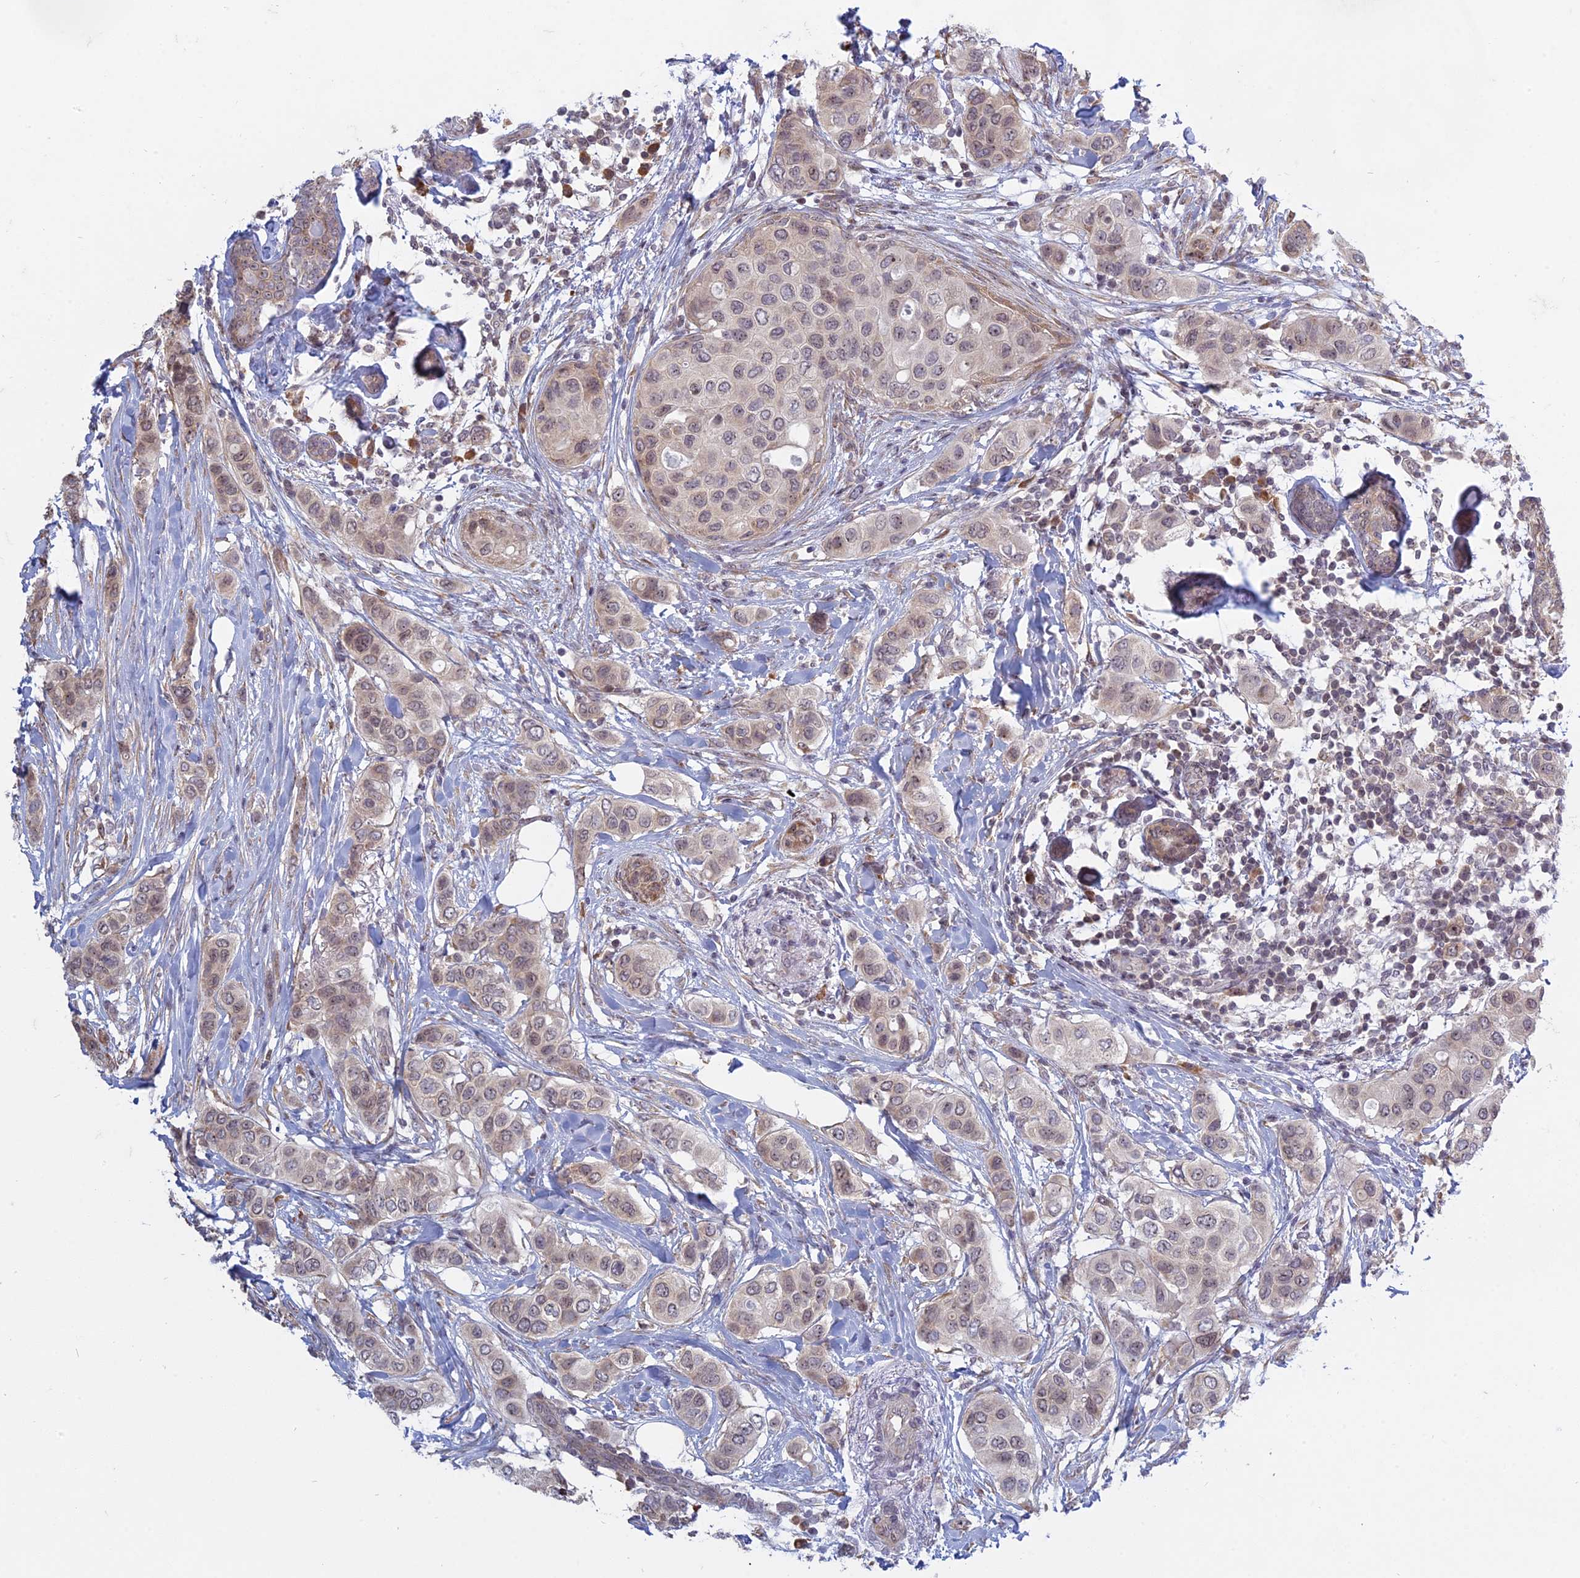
{"staining": {"intensity": "weak", "quantity": "<25%", "location": "cytoplasmic/membranous,nuclear"}, "tissue": "breast cancer", "cell_type": "Tumor cells", "image_type": "cancer", "snomed": [{"axis": "morphology", "description": "Lobular carcinoma"}, {"axis": "topography", "description": "Breast"}], "caption": "This is an immunohistochemistry (IHC) image of human breast cancer (lobular carcinoma). There is no positivity in tumor cells.", "gene": "RPS19BP1", "patient": {"sex": "female", "age": 51}}